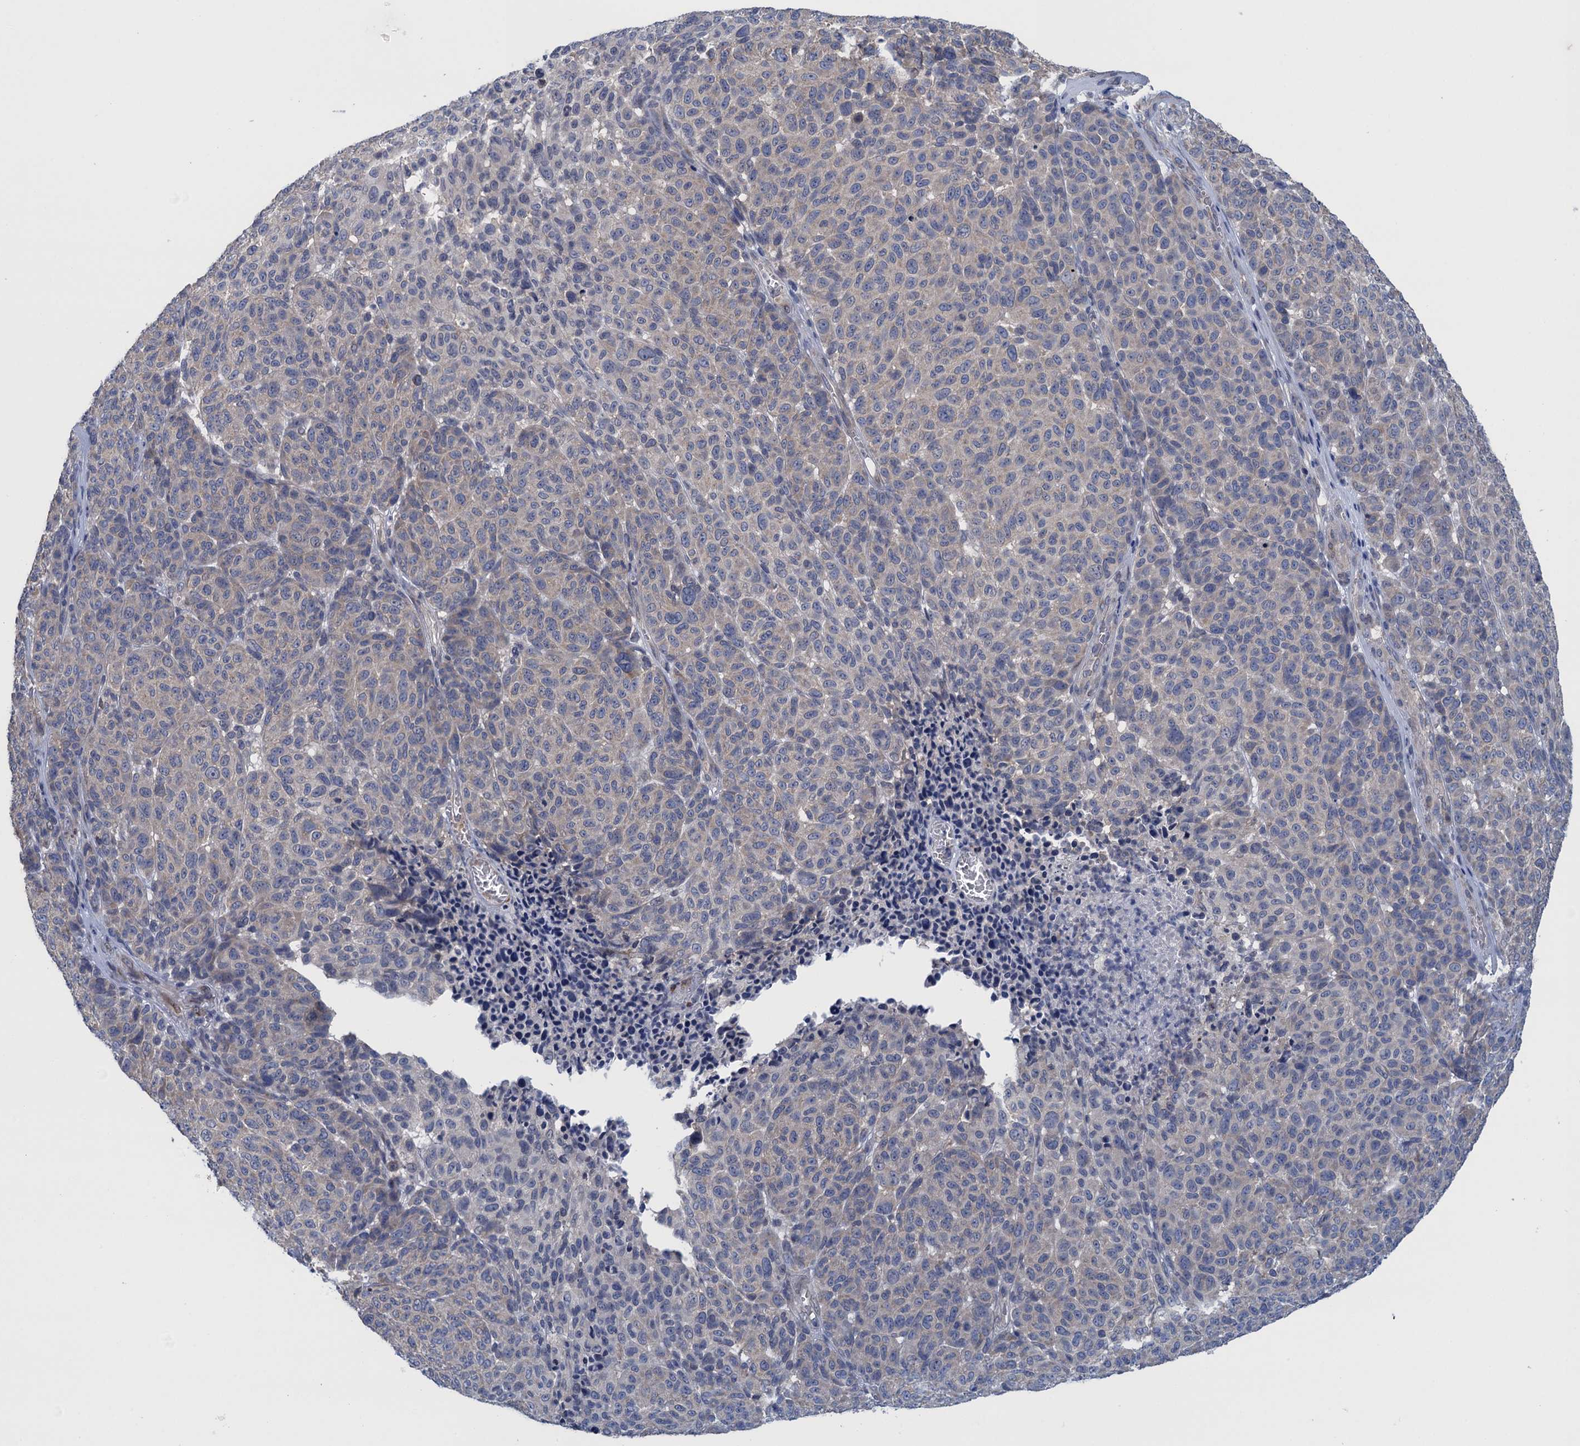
{"staining": {"intensity": "weak", "quantity": "<25%", "location": "cytoplasmic/membranous"}, "tissue": "melanoma", "cell_type": "Tumor cells", "image_type": "cancer", "snomed": [{"axis": "morphology", "description": "Malignant melanoma, NOS"}, {"axis": "topography", "description": "Skin"}], "caption": "DAB immunohistochemical staining of human melanoma displays no significant staining in tumor cells.", "gene": "CTU2", "patient": {"sex": "male", "age": 49}}